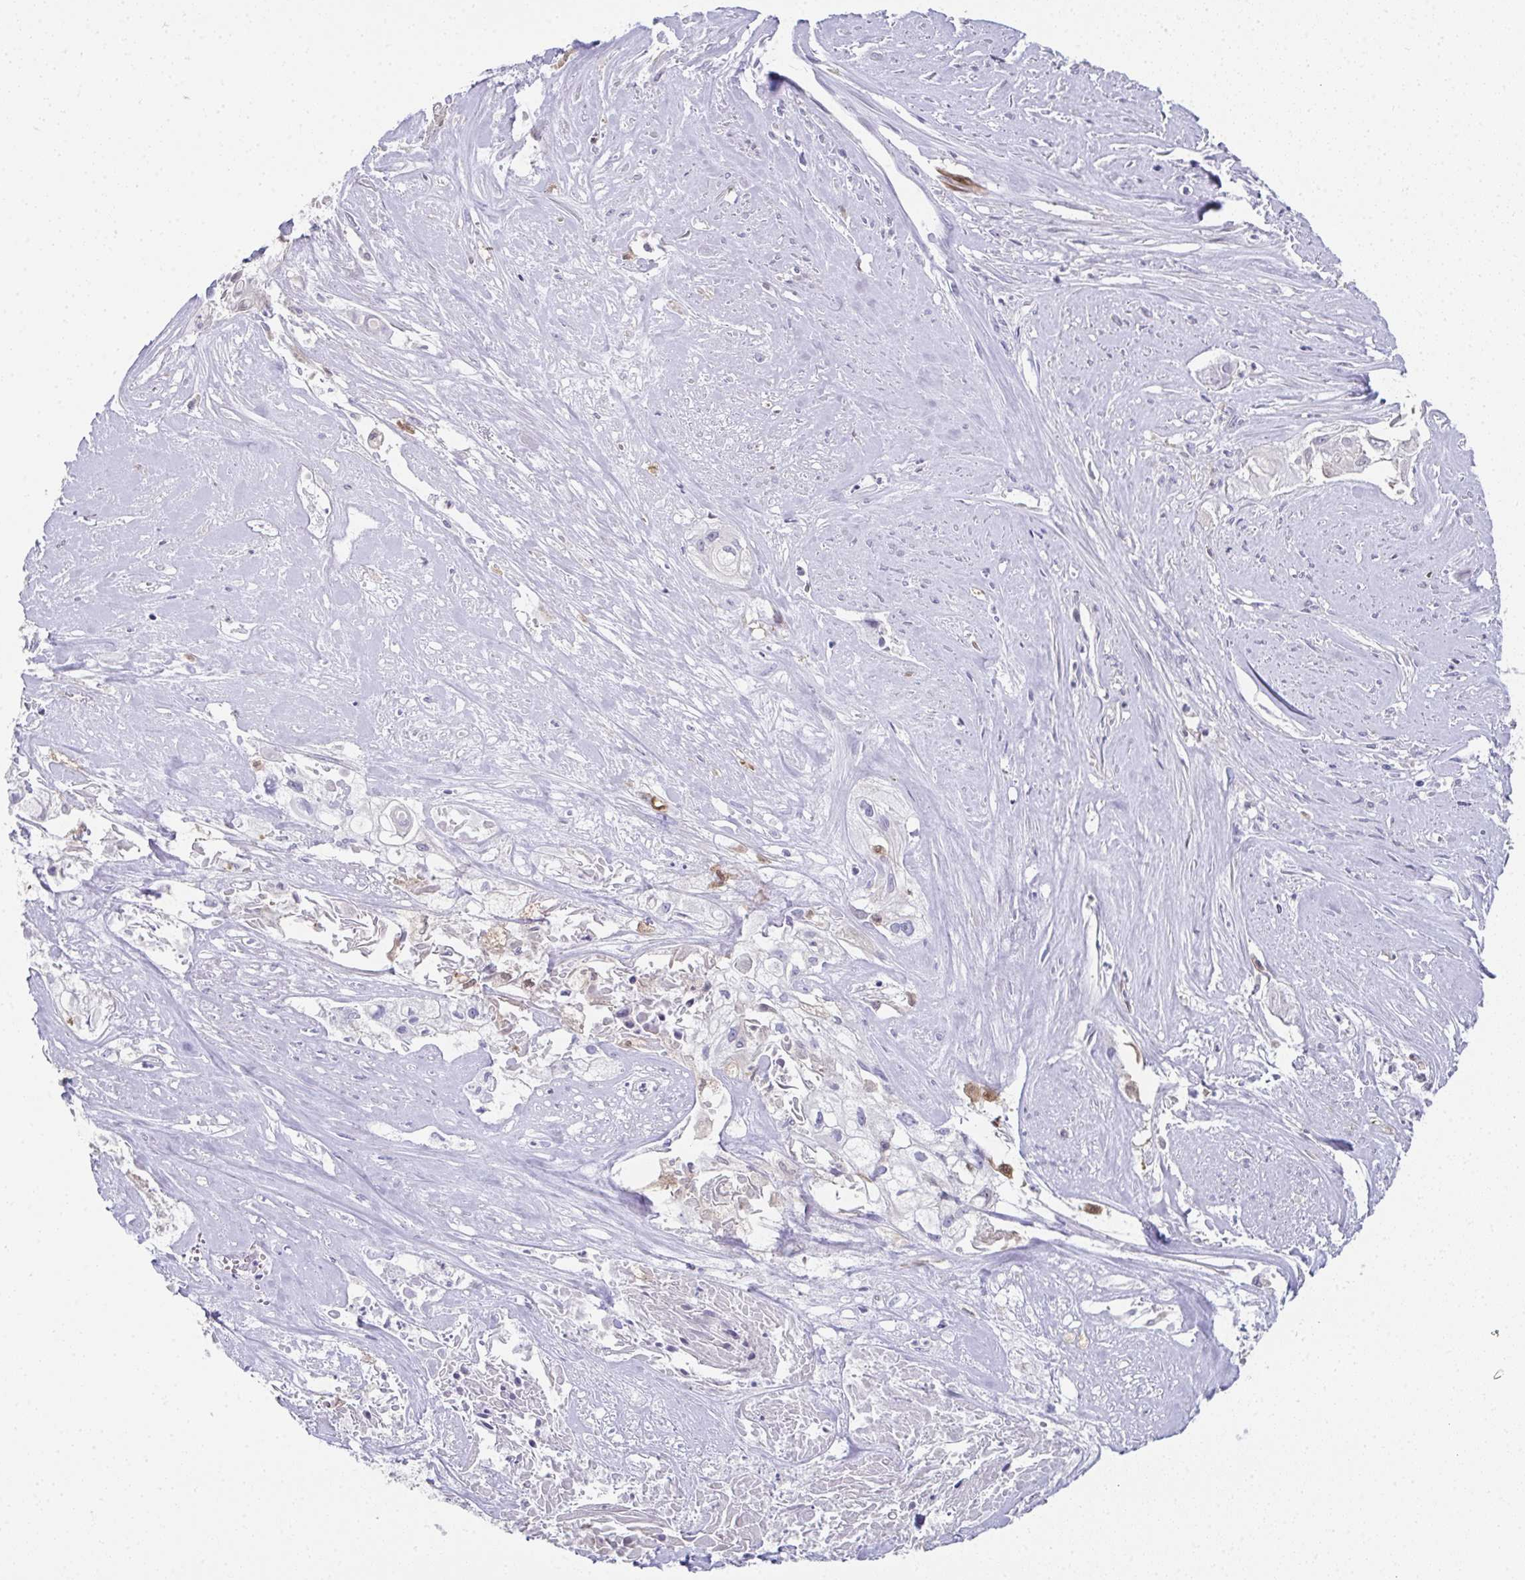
{"staining": {"intensity": "negative", "quantity": "none", "location": "none"}, "tissue": "cervical cancer", "cell_type": "Tumor cells", "image_type": "cancer", "snomed": [{"axis": "morphology", "description": "Squamous cell carcinoma, NOS"}, {"axis": "topography", "description": "Cervix"}], "caption": "Immunohistochemistry (IHC) of cervical cancer (squamous cell carcinoma) exhibits no staining in tumor cells.", "gene": "RBP1", "patient": {"sex": "female", "age": 49}}